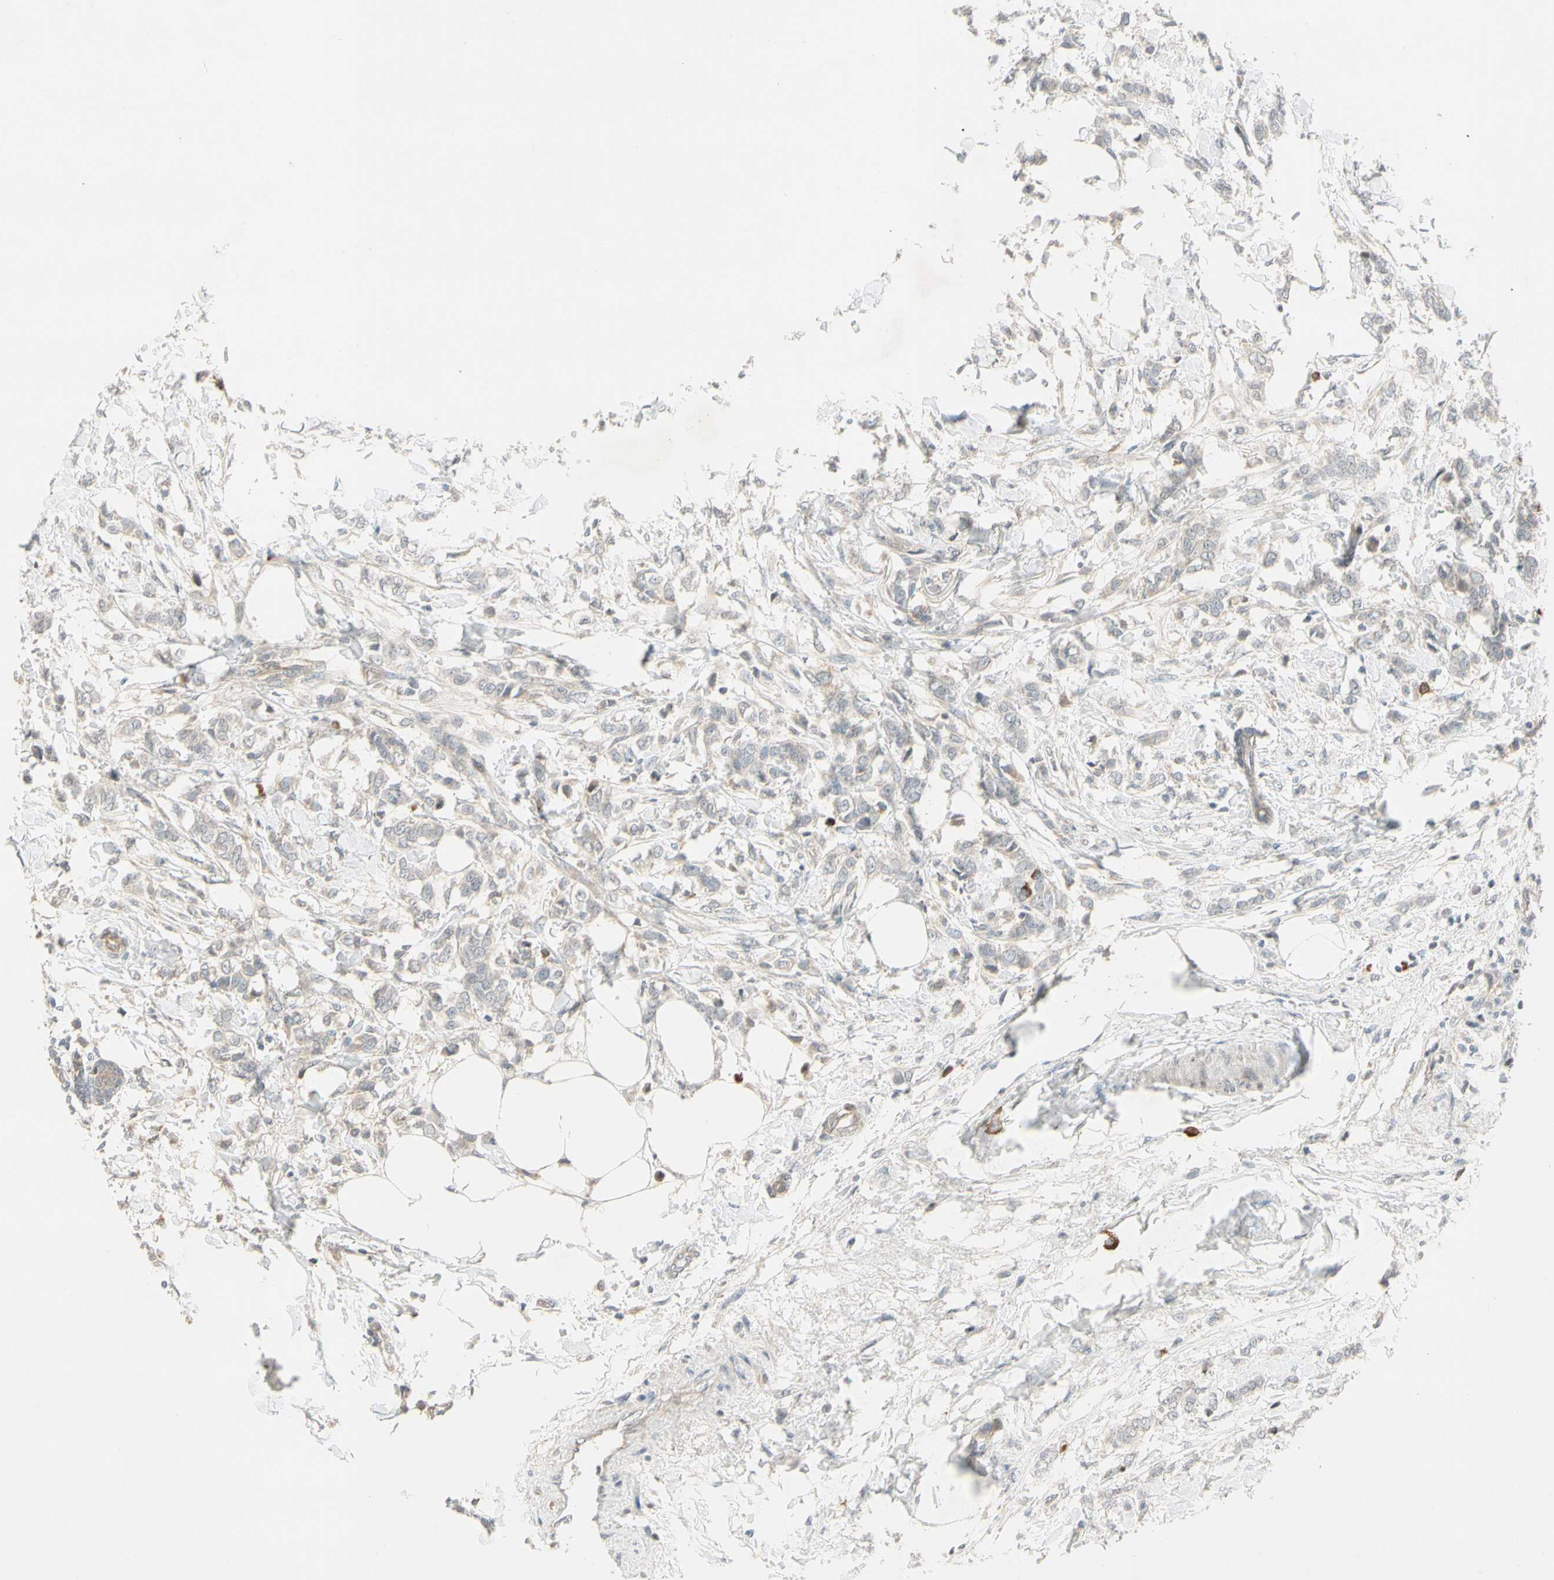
{"staining": {"intensity": "weak", "quantity": "25%-75%", "location": "cytoplasmic/membranous"}, "tissue": "breast cancer", "cell_type": "Tumor cells", "image_type": "cancer", "snomed": [{"axis": "morphology", "description": "Lobular carcinoma, in situ"}, {"axis": "morphology", "description": "Lobular carcinoma"}, {"axis": "topography", "description": "Breast"}], "caption": "Protein expression analysis of human lobular carcinoma (breast) reveals weak cytoplasmic/membranous expression in approximately 25%-75% of tumor cells.", "gene": "ICAM5", "patient": {"sex": "female", "age": 41}}